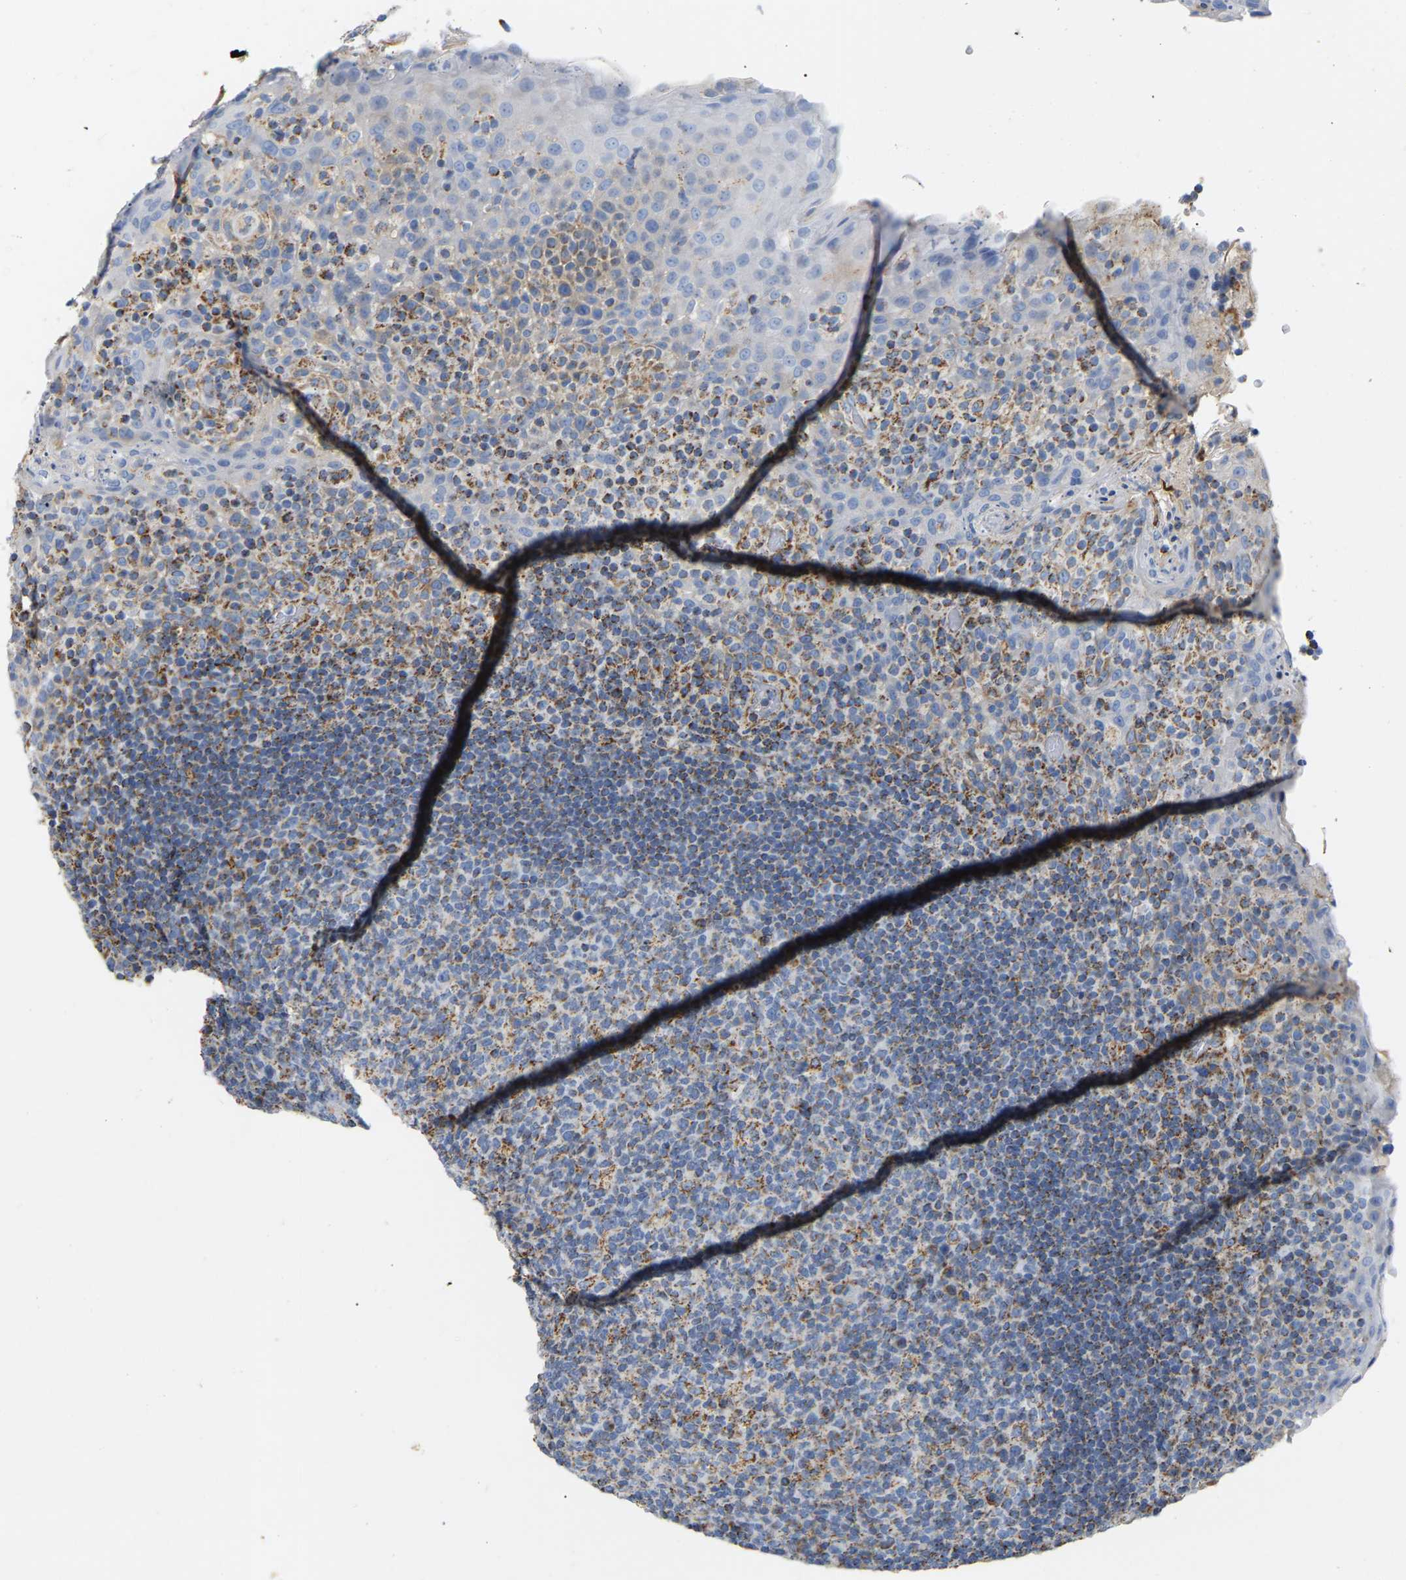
{"staining": {"intensity": "moderate", "quantity": "<25%", "location": "cytoplasmic/membranous"}, "tissue": "tonsil", "cell_type": "Germinal center cells", "image_type": "normal", "snomed": [{"axis": "morphology", "description": "Normal tissue, NOS"}, {"axis": "topography", "description": "Tonsil"}], "caption": "High-power microscopy captured an immunohistochemistry photomicrograph of benign tonsil, revealing moderate cytoplasmic/membranous expression in about <25% of germinal center cells.", "gene": "HIBADH", "patient": {"sex": "male", "age": 17}}